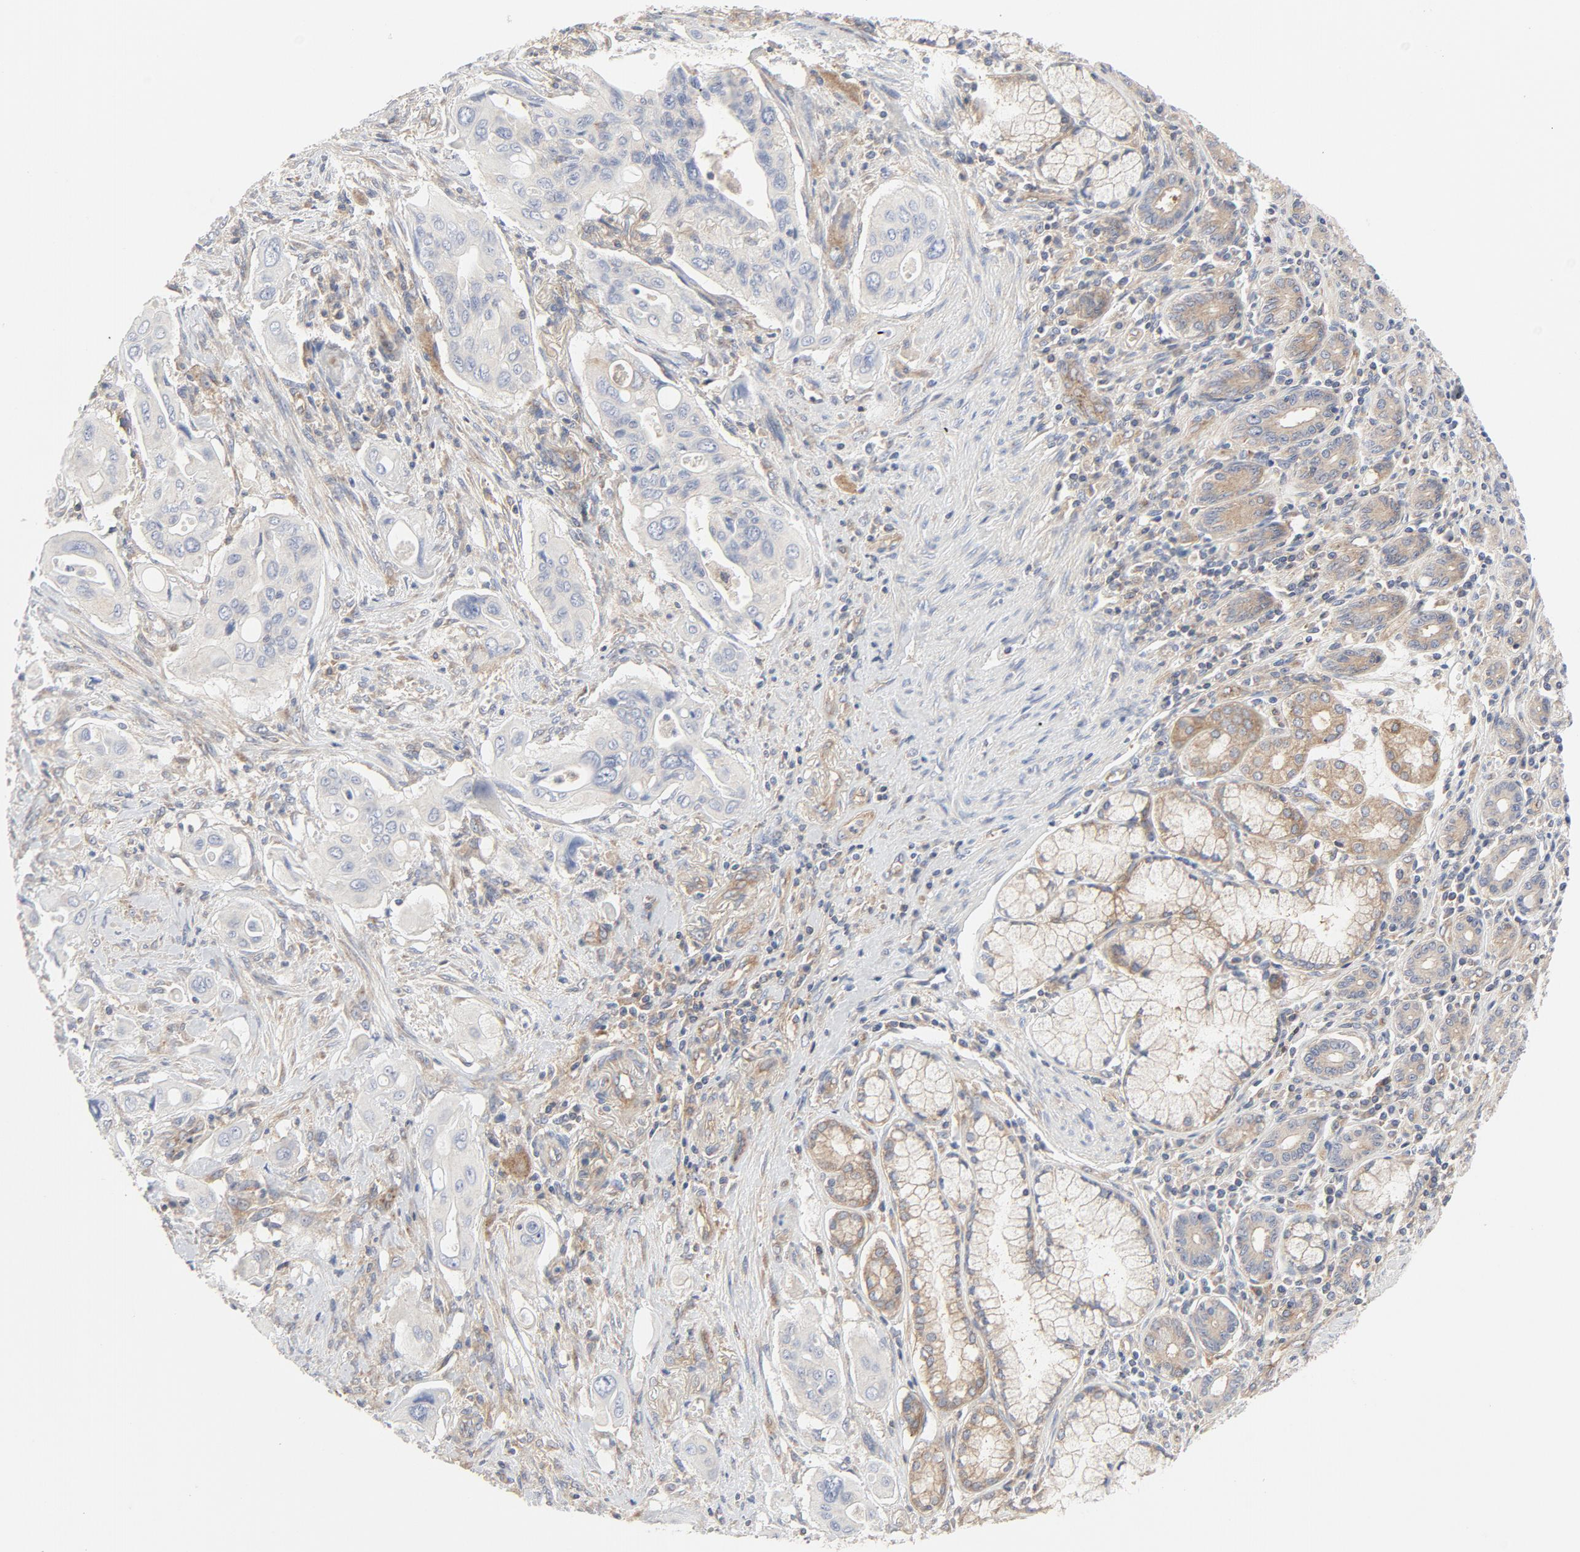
{"staining": {"intensity": "negative", "quantity": "none", "location": "none"}, "tissue": "pancreatic cancer", "cell_type": "Tumor cells", "image_type": "cancer", "snomed": [{"axis": "morphology", "description": "Adenocarcinoma, NOS"}, {"axis": "topography", "description": "Pancreas"}], "caption": "Immunohistochemistry (IHC) of pancreatic adenocarcinoma exhibits no positivity in tumor cells. The staining was performed using DAB (3,3'-diaminobenzidine) to visualize the protein expression in brown, while the nuclei were stained in blue with hematoxylin (Magnification: 20x).", "gene": "RABEP1", "patient": {"sex": "male", "age": 77}}